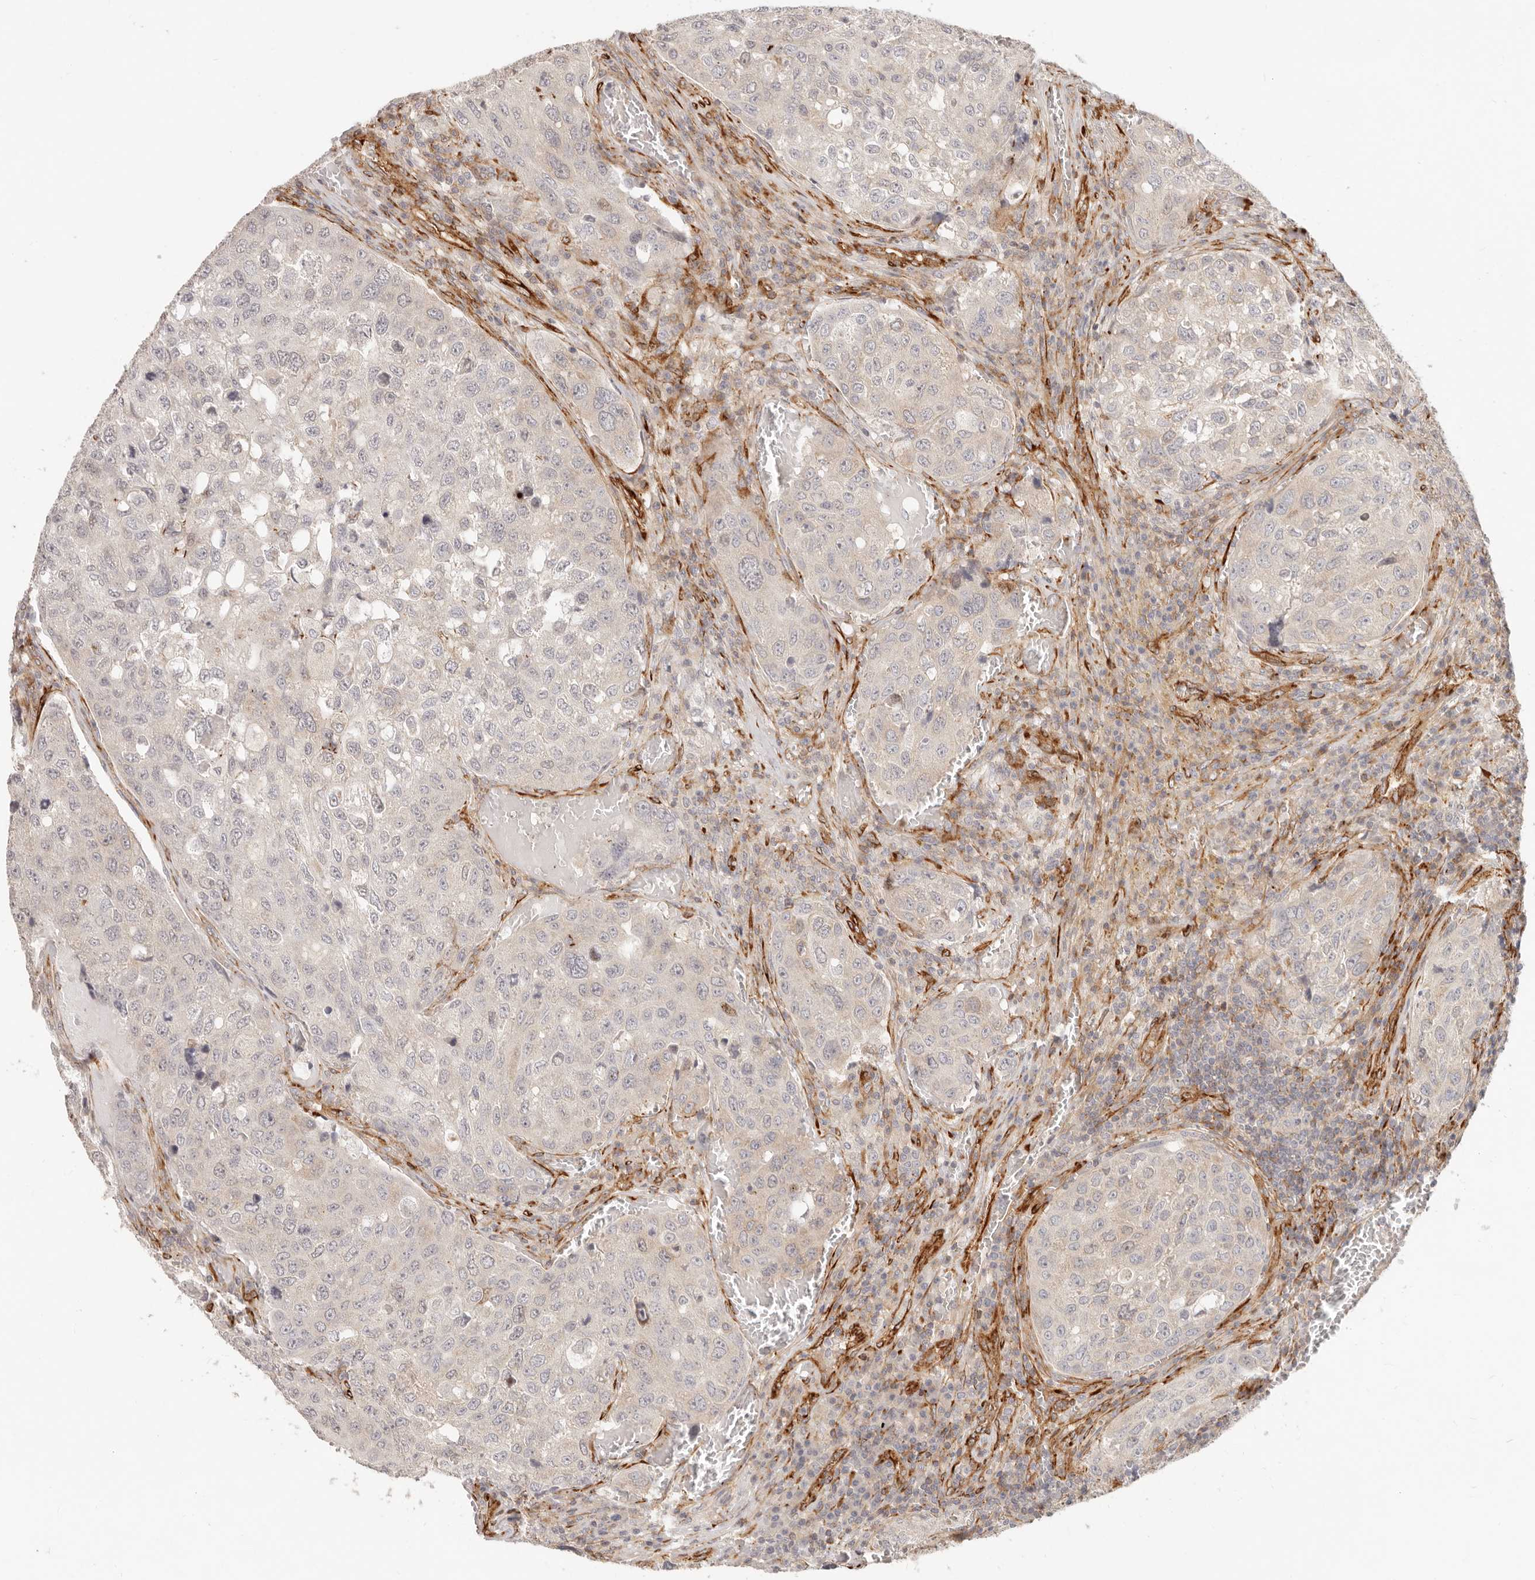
{"staining": {"intensity": "negative", "quantity": "none", "location": "none"}, "tissue": "urothelial cancer", "cell_type": "Tumor cells", "image_type": "cancer", "snomed": [{"axis": "morphology", "description": "Urothelial carcinoma, High grade"}, {"axis": "topography", "description": "Lymph node"}, {"axis": "topography", "description": "Urinary bladder"}], "caption": "The immunohistochemistry image has no significant expression in tumor cells of urothelial cancer tissue. (Immunohistochemistry (ihc), brightfield microscopy, high magnification).", "gene": "SASS6", "patient": {"sex": "male", "age": 51}}